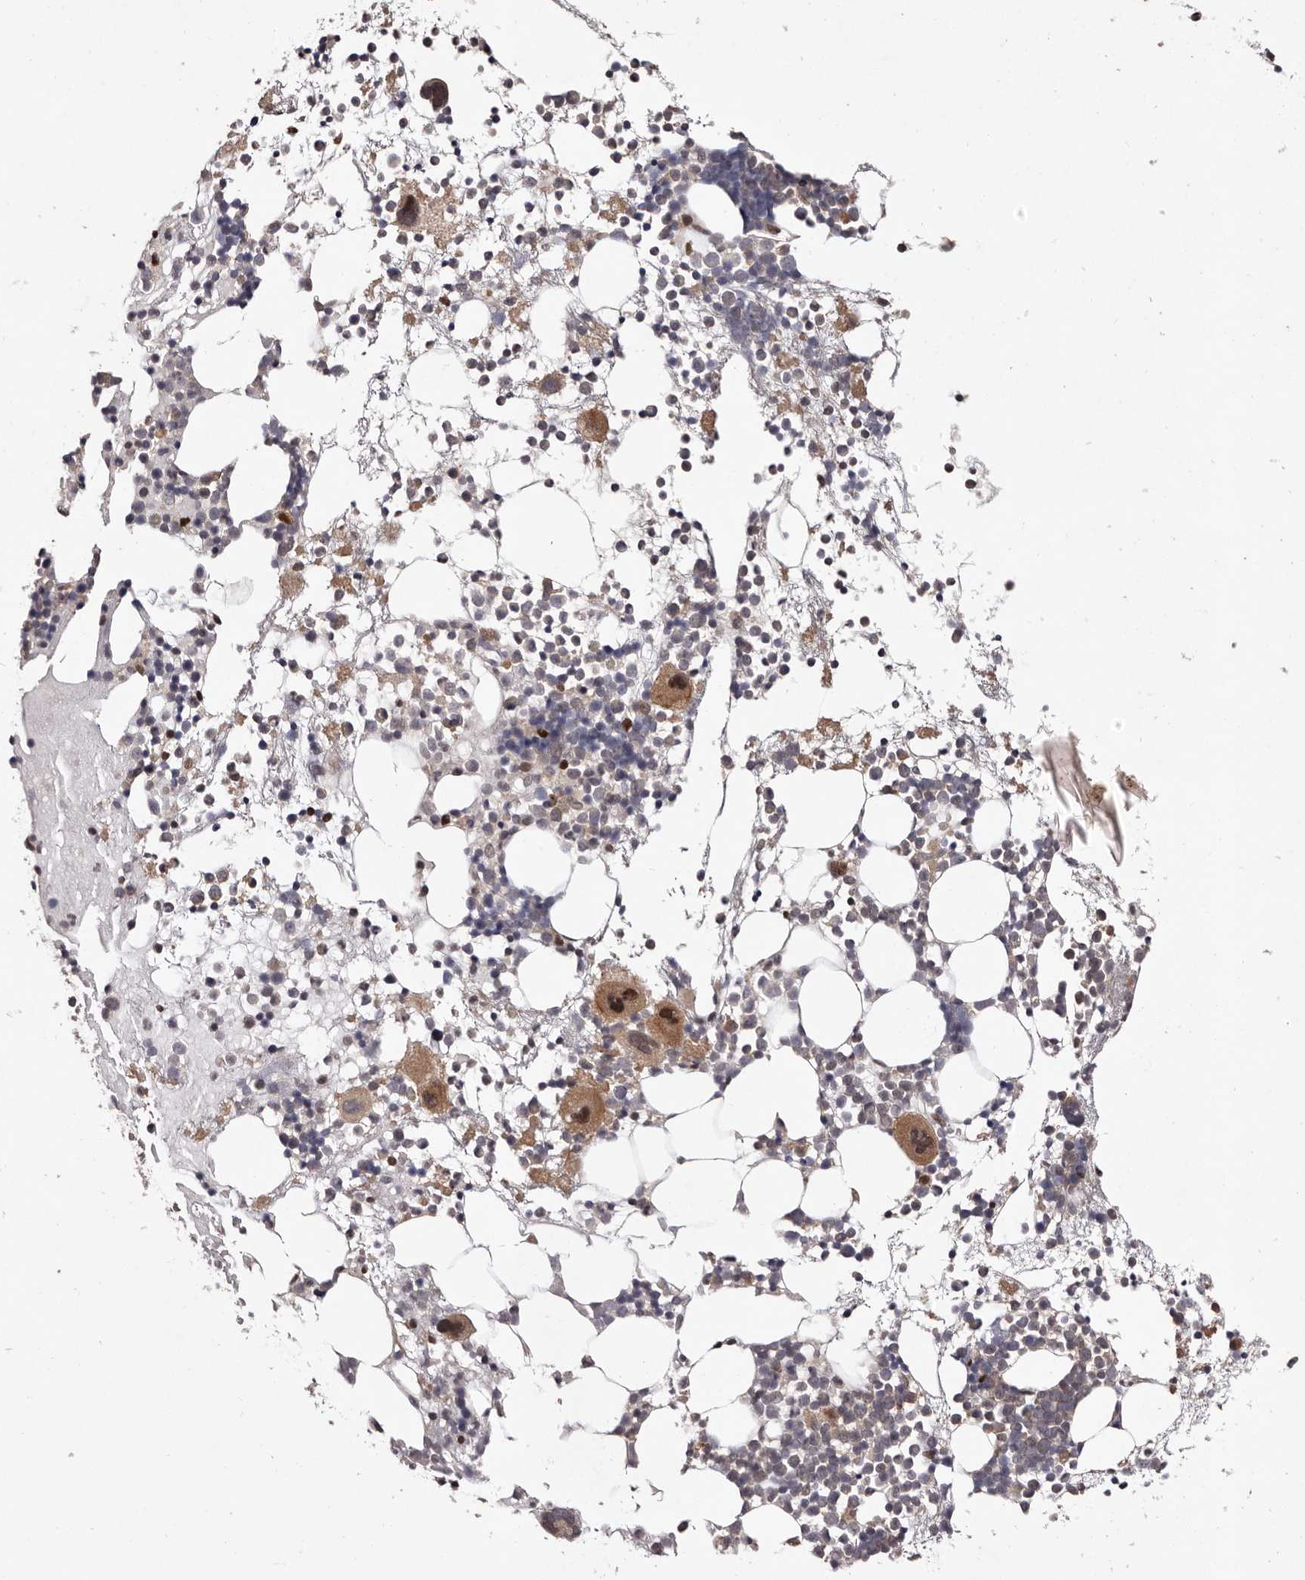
{"staining": {"intensity": "moderate", "quantity": "25%-75%", "location": "cytoplasmic/membranous,nuclear"}, "tissue": "bone marrow", "cell_type": "Hematopoietic cells", "image_type": "normal", "snomed": [{"axis": "morphology", "description": "Normal tissue, NOS"}, {"axis": "topography", "description": "Bone marrow"}], "caption": "Immunohistochemistry (IHC) image of benign bone marrow: human bone marrow stained using IHC demonstrates medium levels of moderate protein expression localized specifically in the cytoplasmic/membranous,nuclear of hematopoietic cells, appearing as a cytoplasmic/membranous,nuclear brown color.", "gene": "FBXO5", "patient": {"sex": "female", "age": 57}}